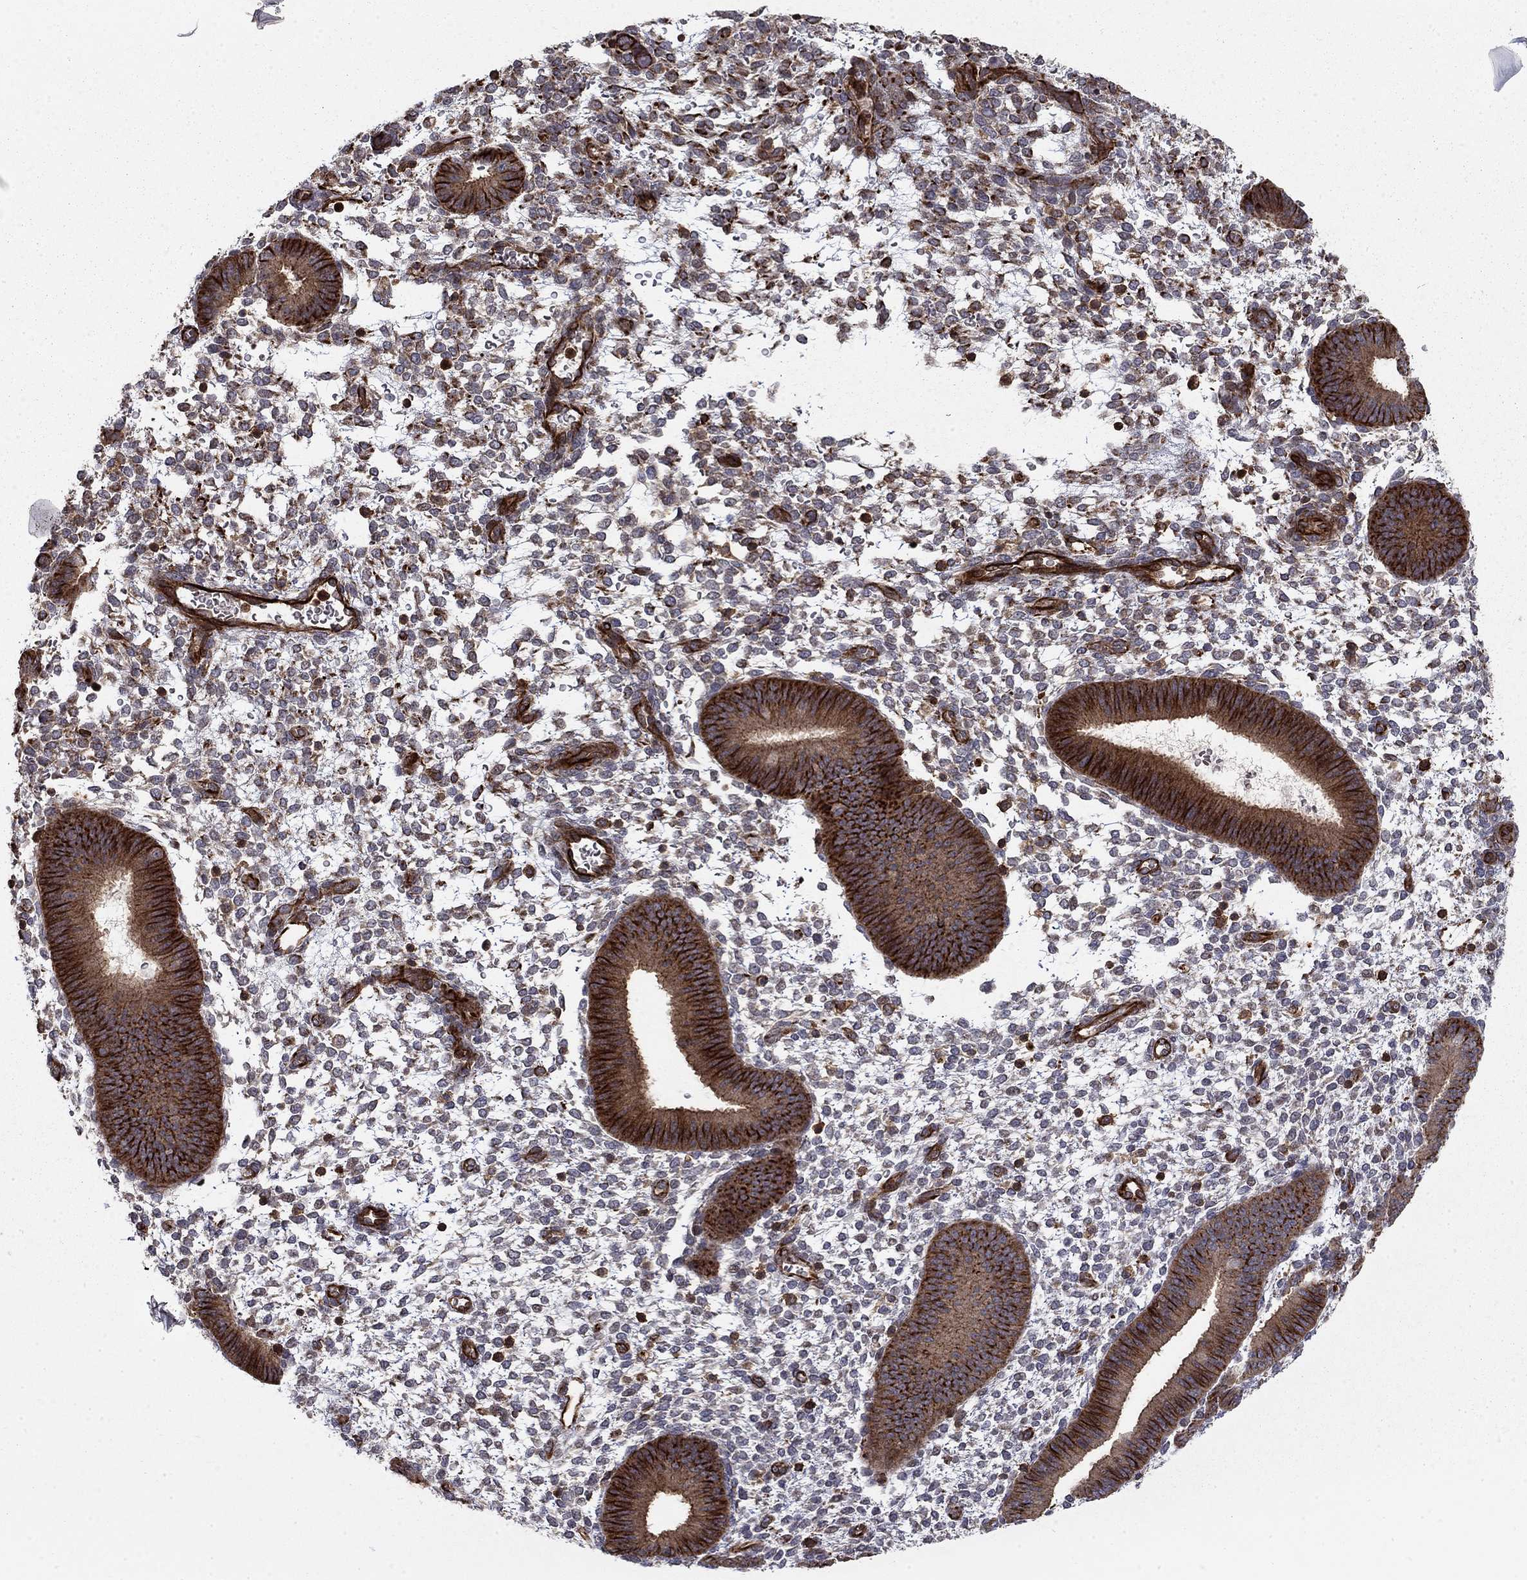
{"staining": {"intensity": "negative", "quantity": "none", "location": "none"}, "tissue": "endometrium", "cell_type": "Cells in endometrial stroma", "image_type": "normal", "snomed": [{"axis": "morphology", "description": "Normal tissue, NOS"}, {"axis": "topography", "description": "Endometrium"}], "caption": "Immunohistochemistry (IHC) photomicrograph of unremarkable endometrium stained for a protein (brown), which demonstrates no positivity in cells in endometrial stroma.", "gene": "ADM", "patient": {"sex": "female", "age": 39}}